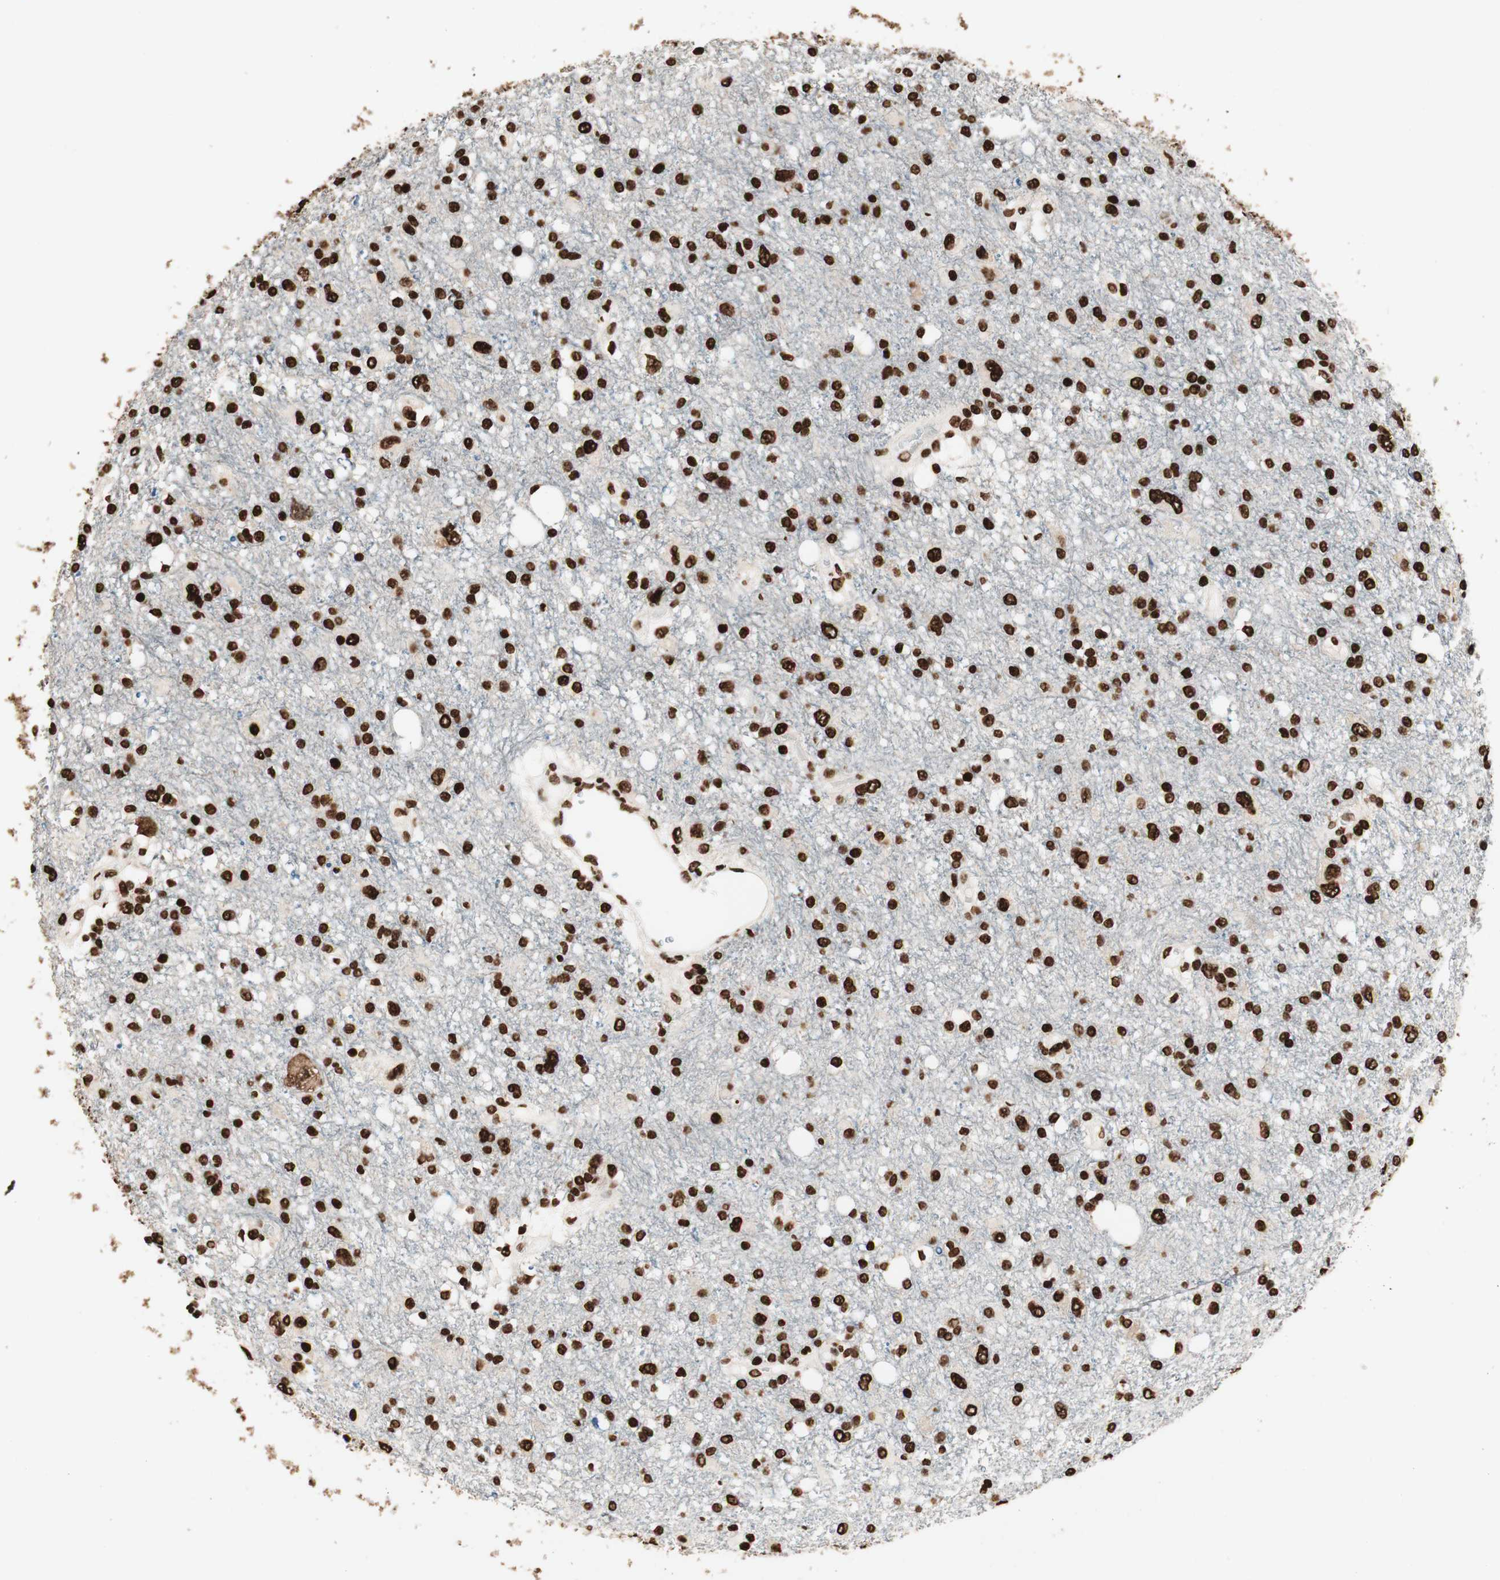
{"staining": {"intensity": "strong", "quantity": ">75%", "location": "nuclear"}, "tissue": "glioma", "cell_type": "Tumor cells", "image_type": "cancer", "snomed": [{"axis": "morphology", "description": "Glioma, malignant, High grade"}, {"axis": "topography", "description": "Brain"}], "caption": "Malignant glioma (high-grade) stained for a protein exhibits strong nuclear positivity in tumor cells. The staining was performed using DAB (3,3'-diaminobenzidine) to visualize the protein expression in brown, while the nuclei were stained in blue with hematoxylin (Magnification: 20x).", "gene": "HNRNPA2B1", "patient": {"sex": "female", "age": 59}}